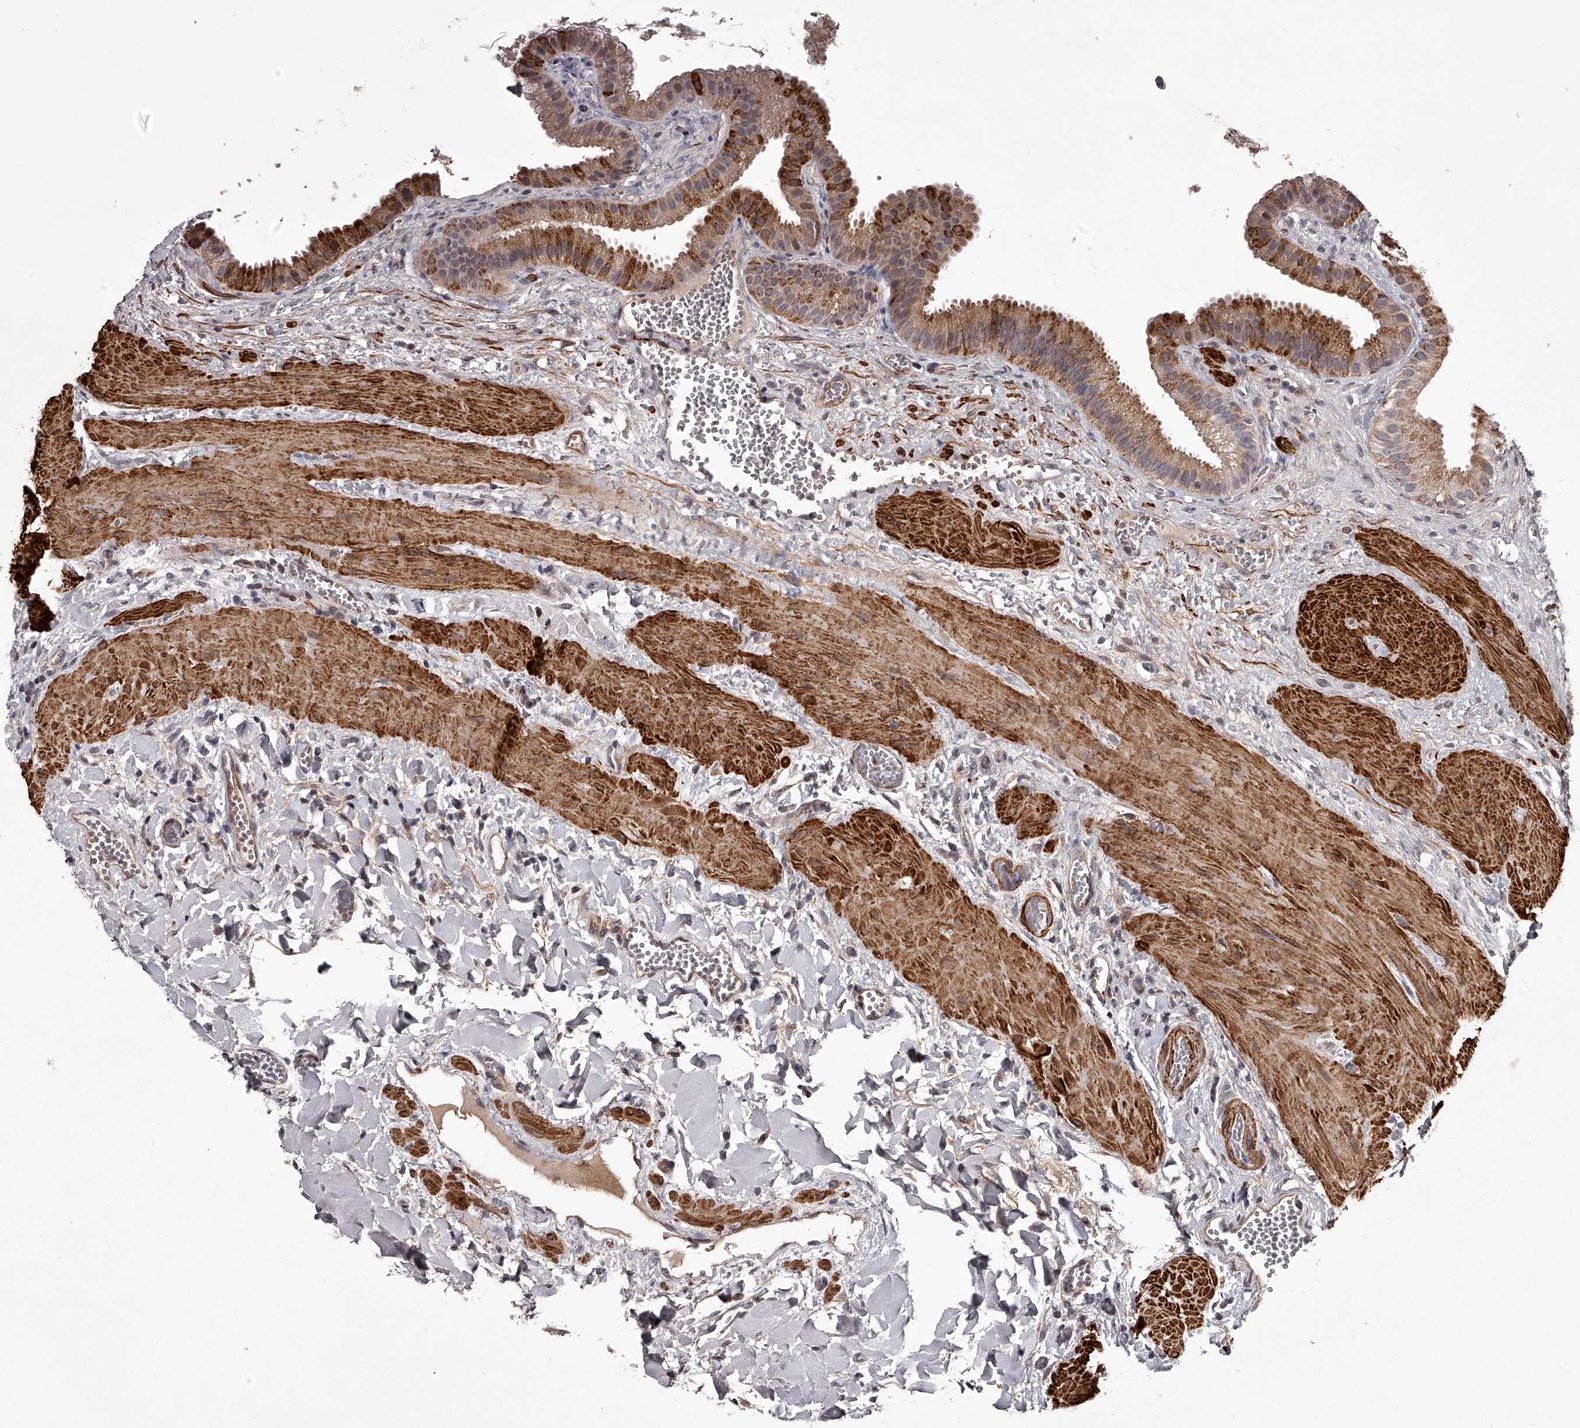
{"staining": {"intensity": "strong", "quantity": ">75%", "location": "cytoplasmic/membranous"}, "tissue": "gallbladder", "cell_type": "Glandular cells", "image_type": "normal", "snomed": [{"axis": "morphology", "description": "Normal tissue, NOS"}, {"axis": "topography", "description": "Gallbladder"}], "caption": "Gallbladder stained with a brown dye displays strong cytoplasmic/membranous positive positivity in about >75% of glandular cells.", "gene": "RRP36", "patient": {"sex": "male", "age": 55}}